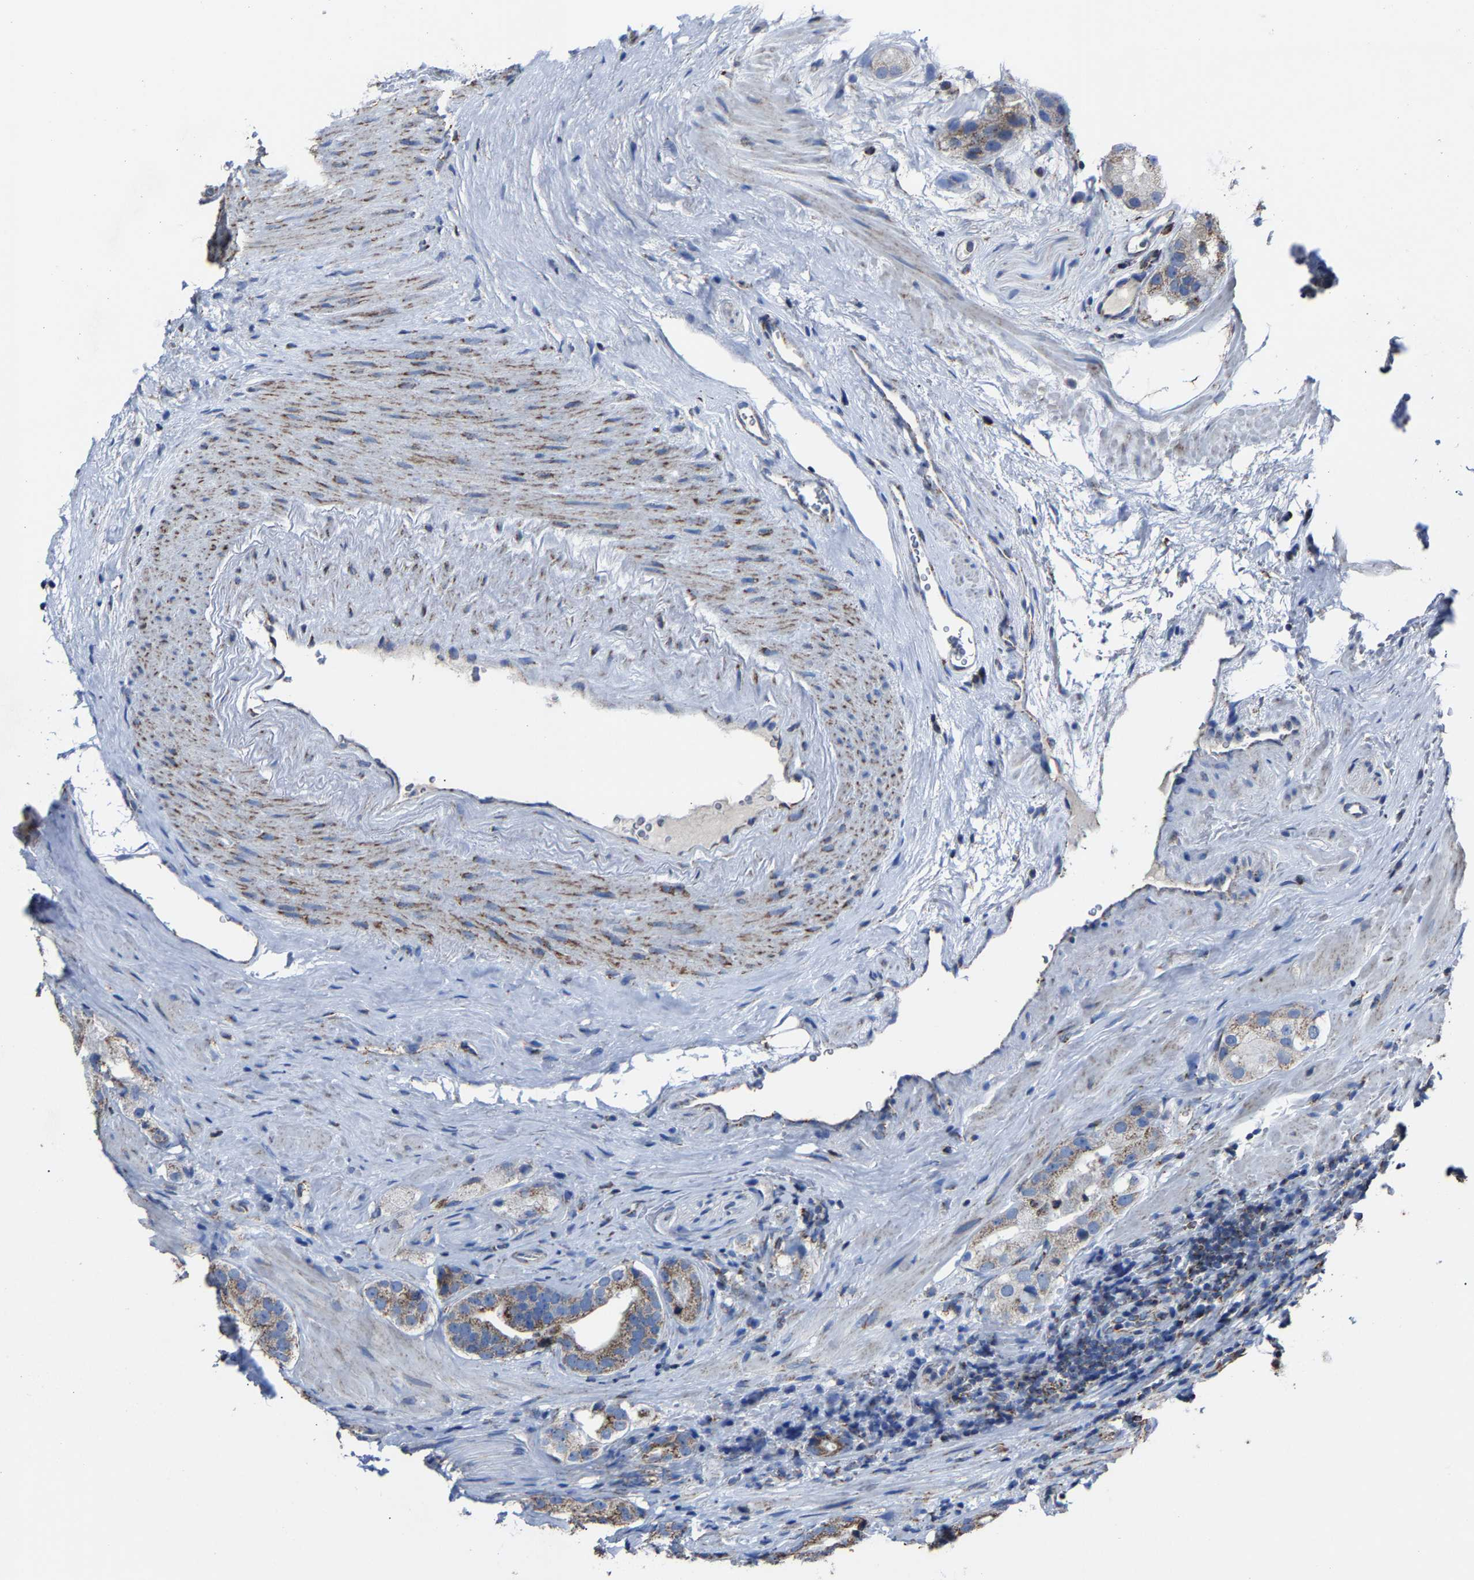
{"staining": {"intensity": "moderate", "quantity": ">75%", "location": "cytoplasmic/membranous"}, "tissue": "prostate cancer", "cell_type": "Tumor cells", "image_type": "cancer", "snomed": [{"axis": "morphology", "description": "Adenocarcinoma, High grade"}, {"axis": "topography", "description": "Prostate"}], "caption": "Tumor cells demonstrate medium levels of moderate cytoplasmic/membranous positivity in about >75% of cells in human prostate cancer (high-grade adenocarcinoma).", "gene": "NDUFV3", "patient": {"sex": "male", "age": 63}}